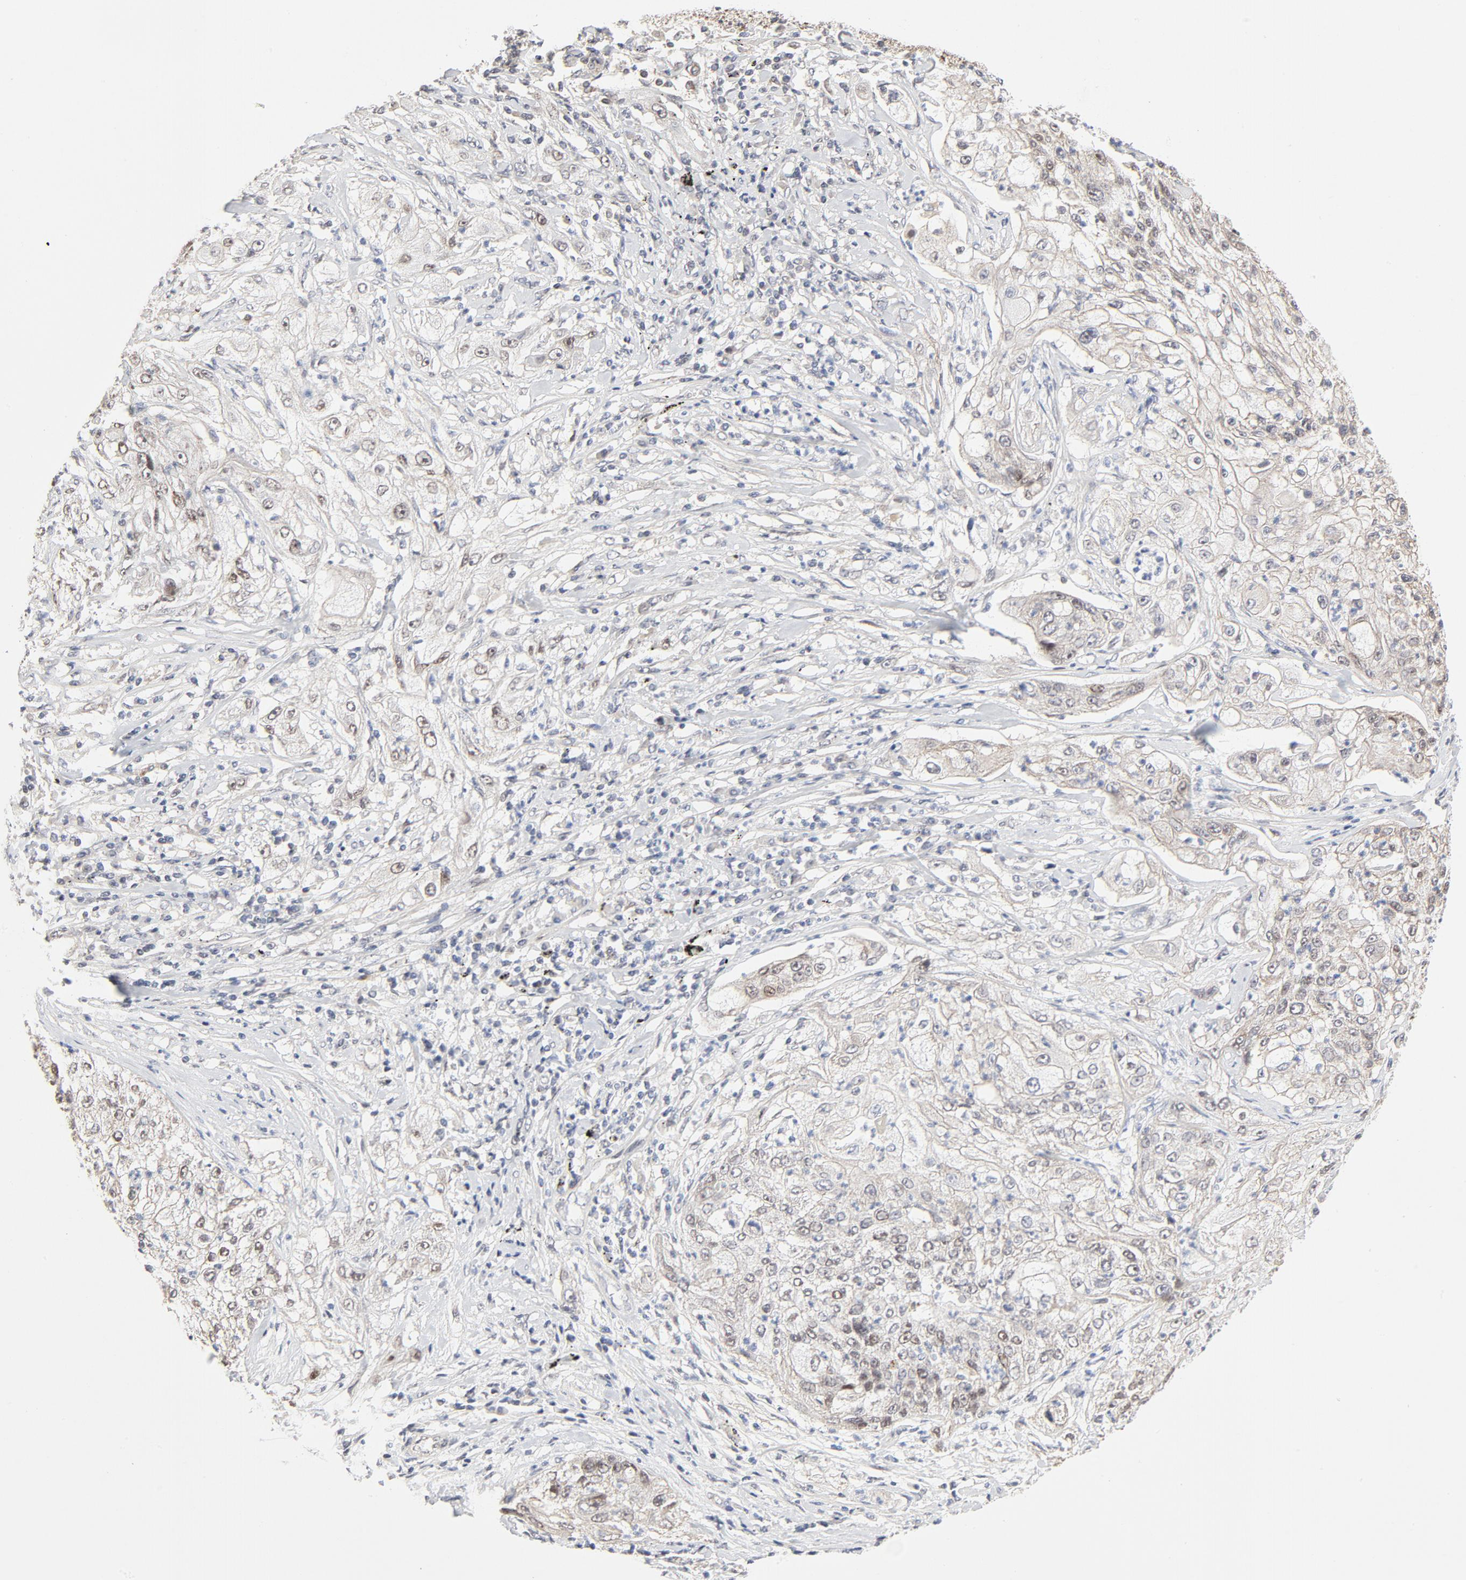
{"staining": {"intensity": "moderate", "quantity": ">75%", "location": "nuclear"}, "tissue": "lung cancer", "cell_type": "Tumor cells", "image_type": "cancer", "snomed": [{"axis": "morphology", "description": "Inflammation, NOS"}, {"axis": "morphology", "description": "Squamous cell carcinoma, NOS"}, {"axis": "topography", "description": "Lymph node"}, {"axis": "topography", "description": "Soft tissue"}, {"axis": "topography", "description": "Lung"}], "caption": "Tumor cells demonstrate medium levels of moderate nuclear positivity in approximately >75% of cells in human squamous cell carcinoma (lung). (Brightfield microscopy of DAB IHC at high magnification).", "gene": "GTF2I", "patient": {"sex": "male", "age": 66}}